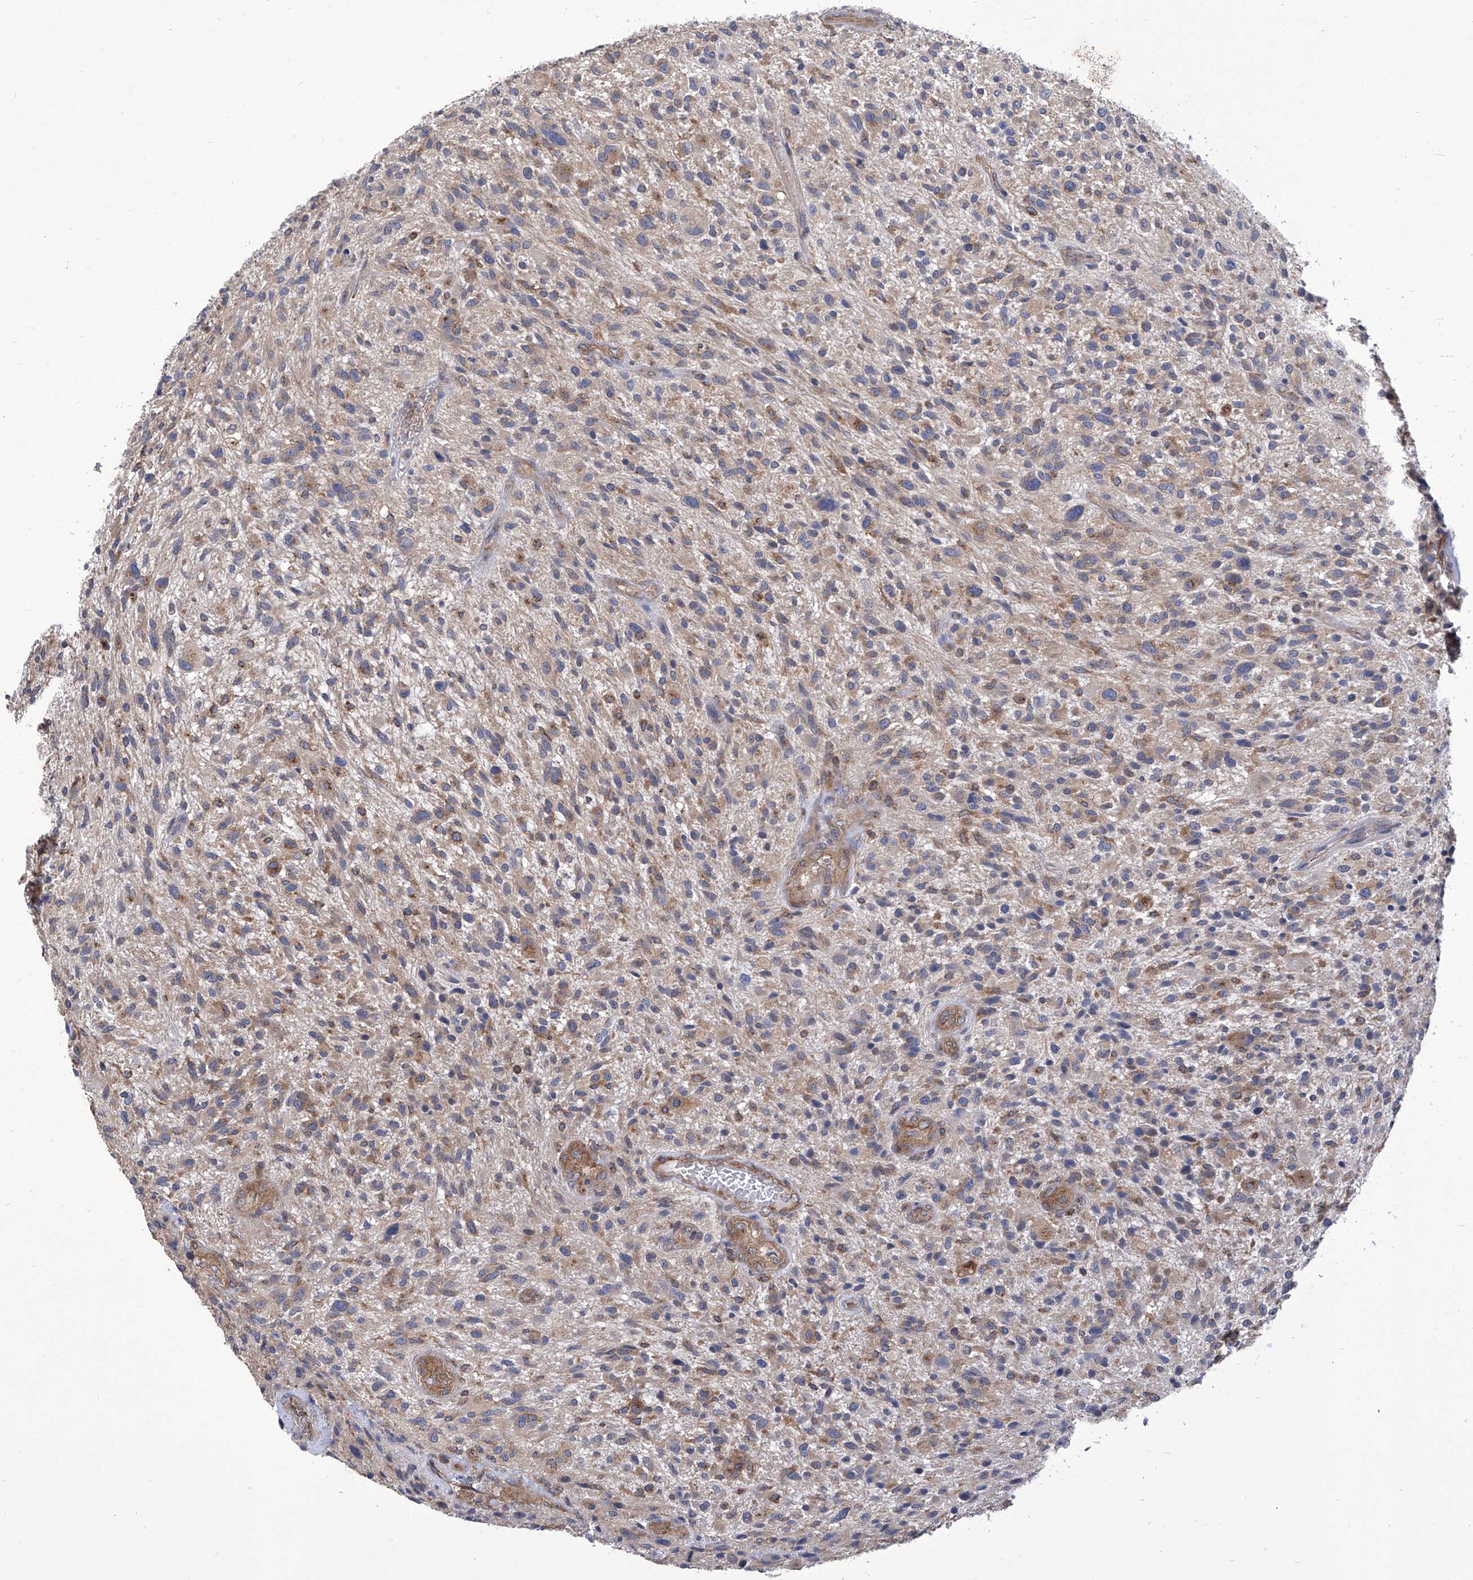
{"staining": {"intensity": "moderate", "quantity": "<25%", "location": "cytoplasmic/membranous"}, "tissue": "glioma", "cell_type": "Tumor cells", "image_type": "cancer", "snomed": [{"axis": "morphology", "description": "Glioma, malignant, High grade"}, {"axis": "topography", "description": "Brain"}], "caption": "This is a photomicrograph of IHC staining of malignant glioma (high-grade), which shows moderate expression in the cytoplasmic/membranous of tumor cells.", "gene": "TJAP1", "patient": {"sex": "male", "age": 47}}